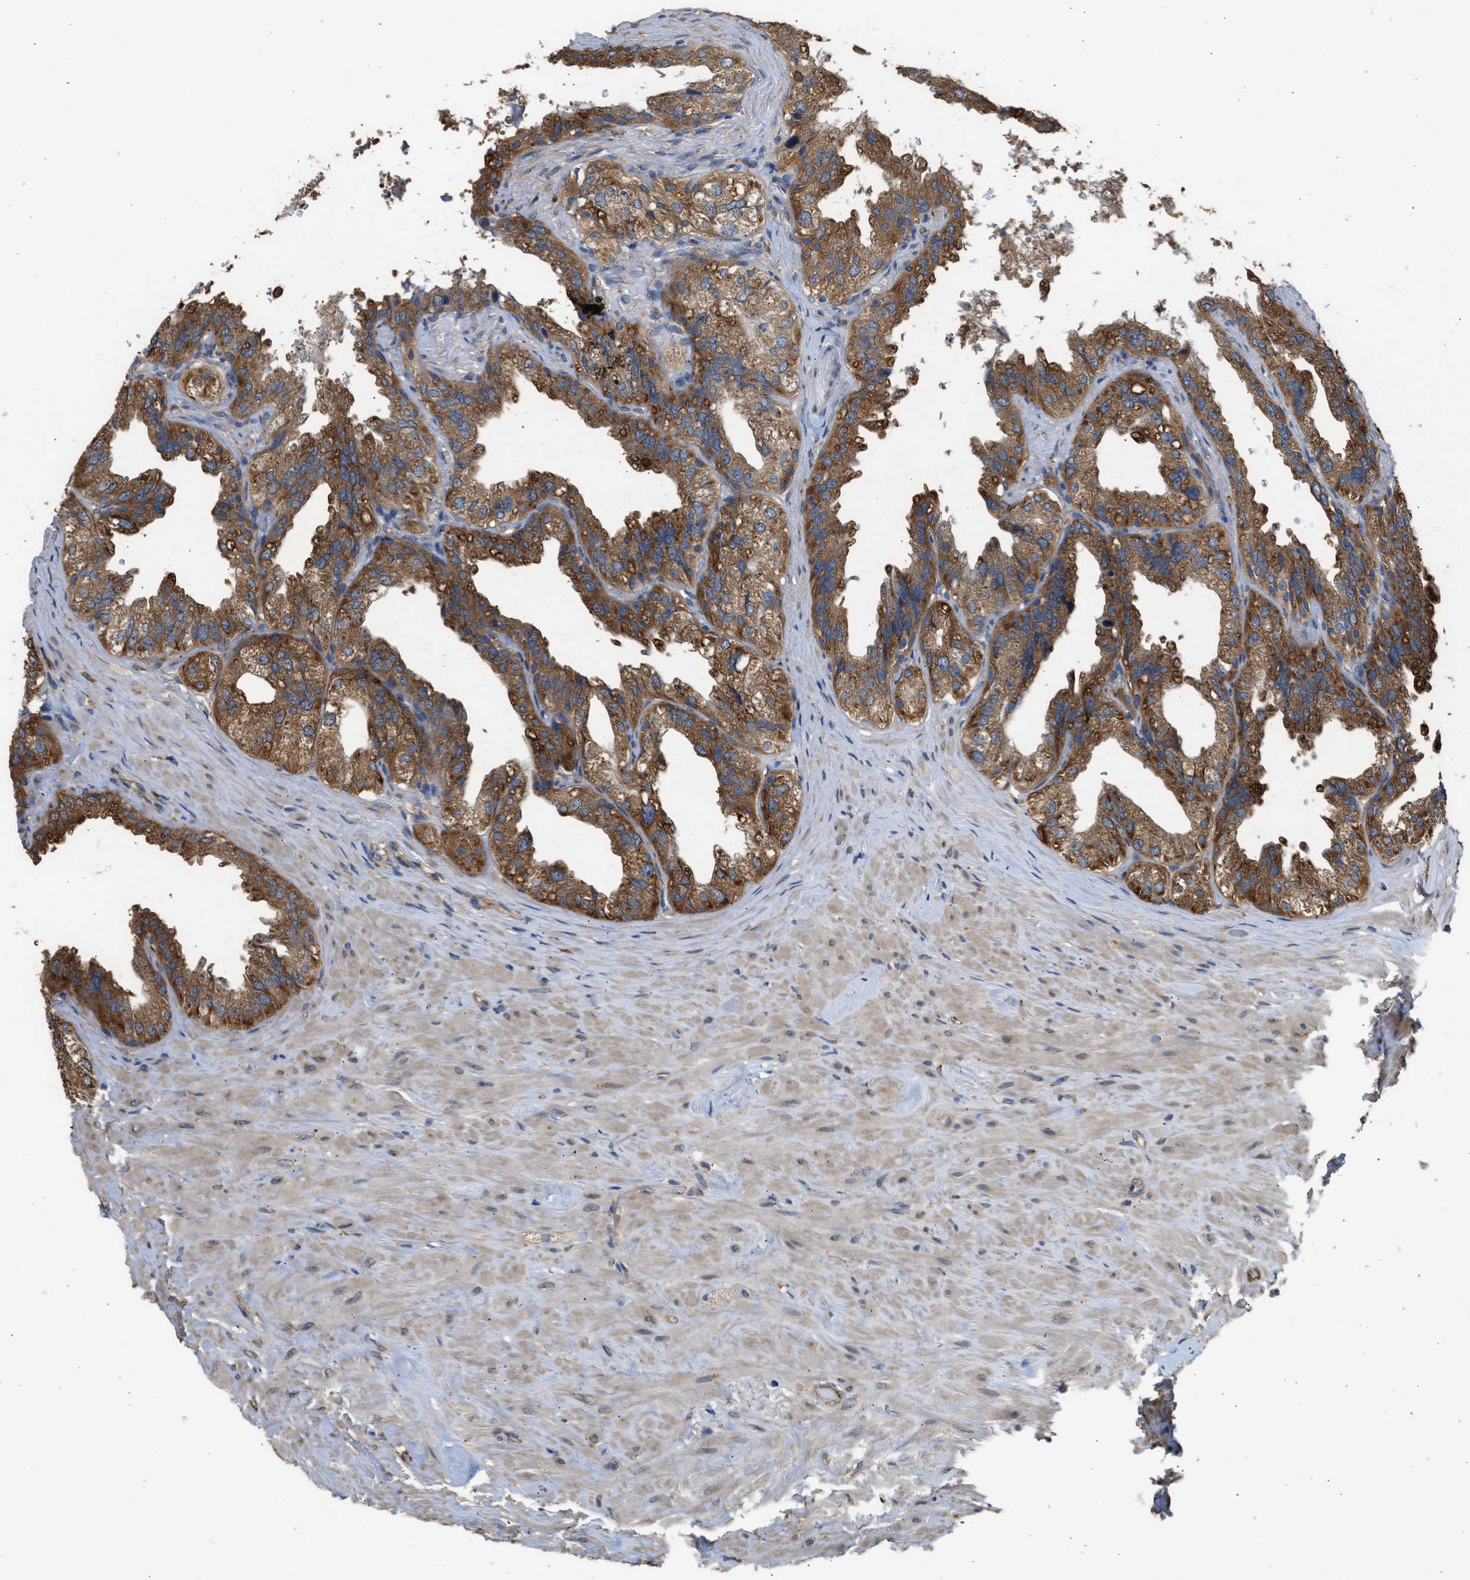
{"staining": {"intensity": "moderate", "quantity": ">75%", "location": "cytoplasmic/membranous"}, "tissue": "seminal vesicle", "cell_type": "Glandular cells", "image_type": "normal", "snomed": [{"axis": "morphology", "description": "Normal tissue, NOS"}, {"axis": "topography", "description": "Seminal veicle"}], "caption": "Immunohistochemistry (DAB) staining of normal seminal vesicle displays moderate cytoplasmic/membranous protein expression in approximately >75% of glandular cells. (Brightfield microscopy of DAB IHC at high magnification).", "gene": "SLC36A4", "patient": {"sex": "male", "age": 68}}